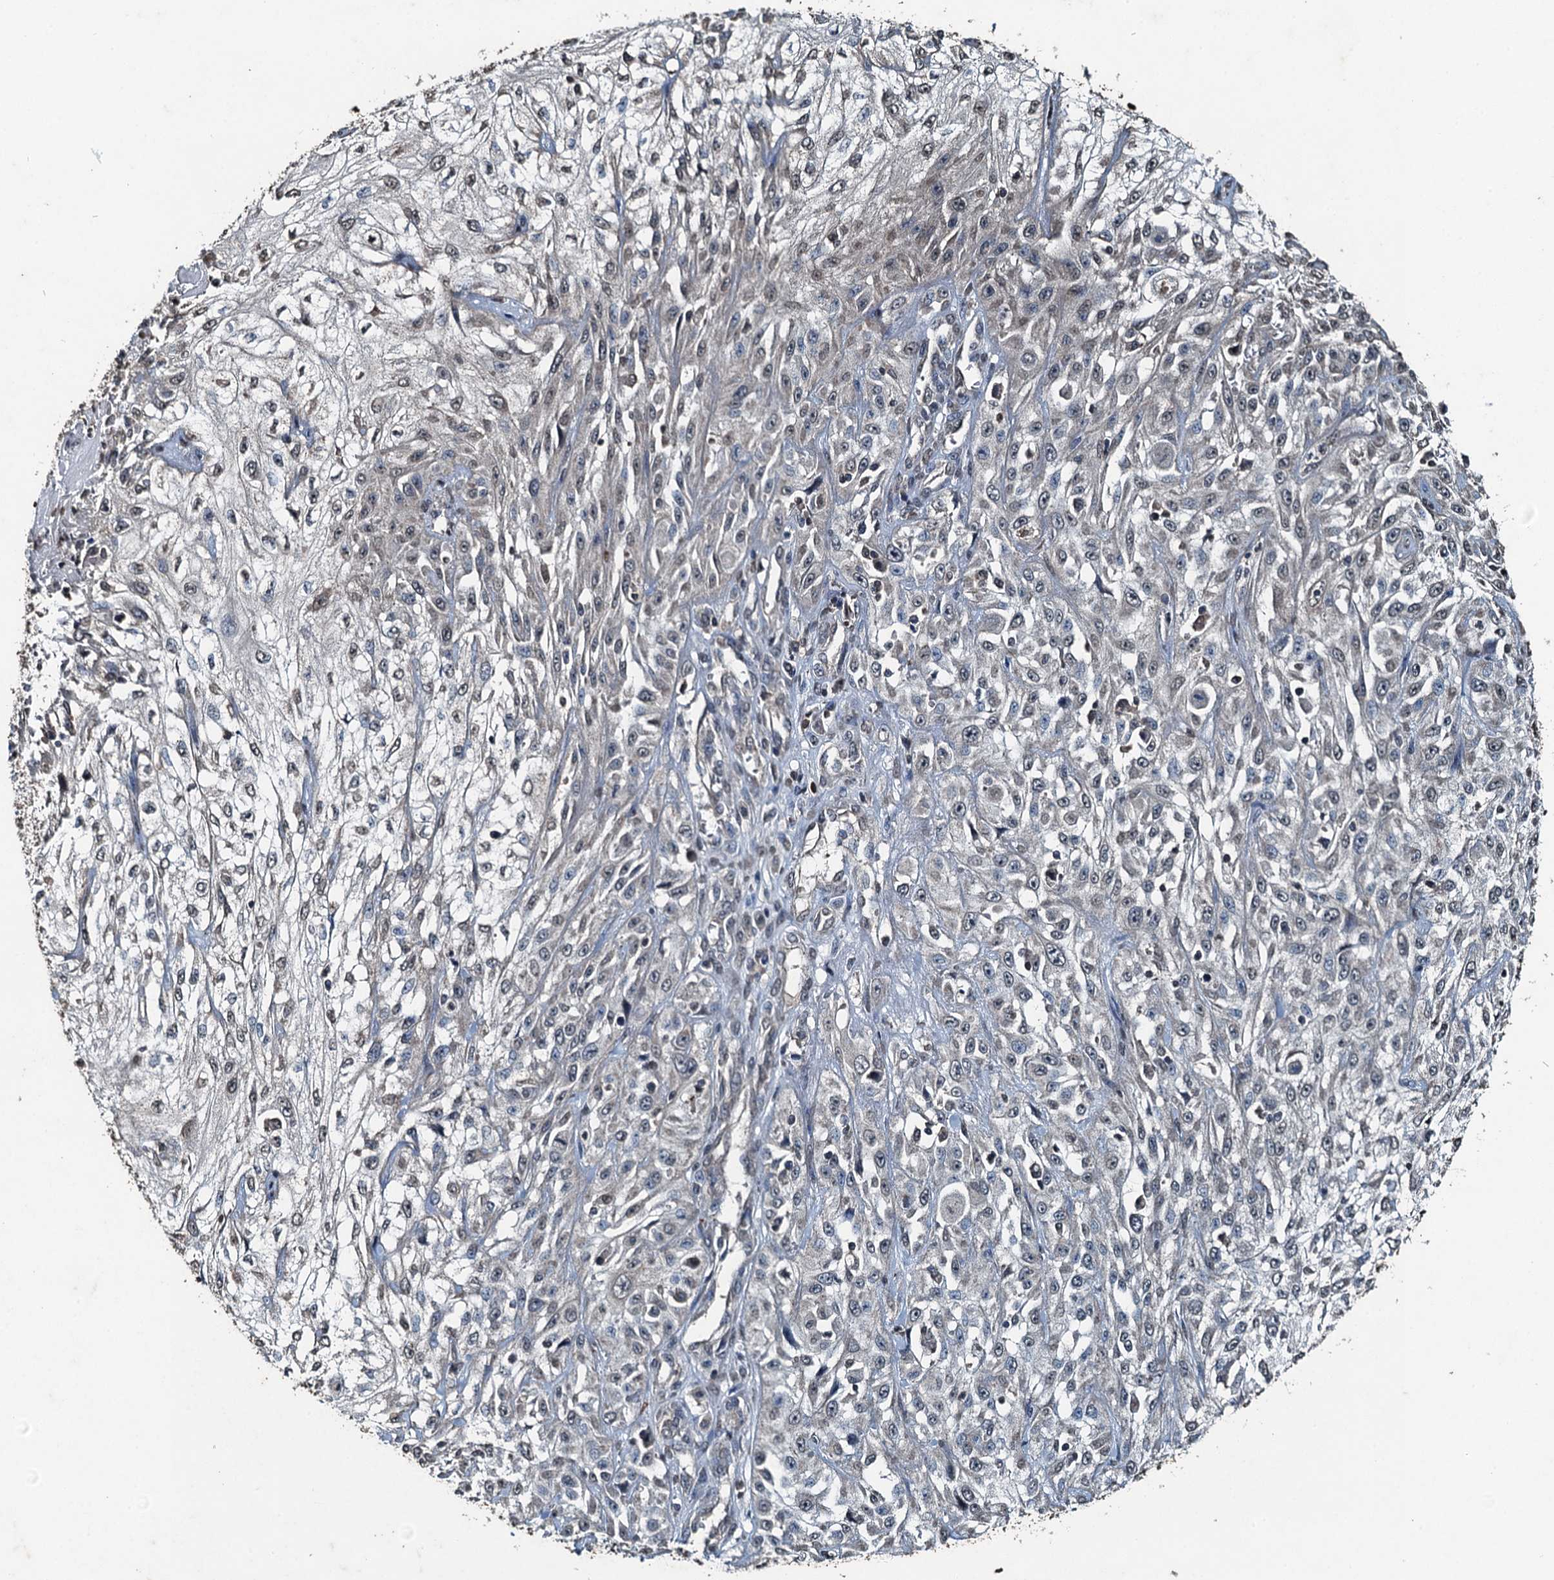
{"staining": {"intensity": "negative", "quantity": "none", "location": "none"}, "tissue": "skin cancer", "cell_type": "Tumor cells", "image_type": "cancer", "snomed": [{"axis": "morphology", "description": "Squamous cell carcinoma, NOS"}, {"axis": "morphology", "description": "Squamous cell carcinoma, metastatic, NOS"}, {"axis": "topography", "description": "Skin"}, {"axis": "topography", "description": "Lymph node"}], "caption": "A high-resolution photomicrograph shows IHC staining of skin cancer (squamous cell carcinoma), which displays no significant staining in tumor cells.", "gene": "TCTN1", "patient": {"sex": "male", "age": 75}}